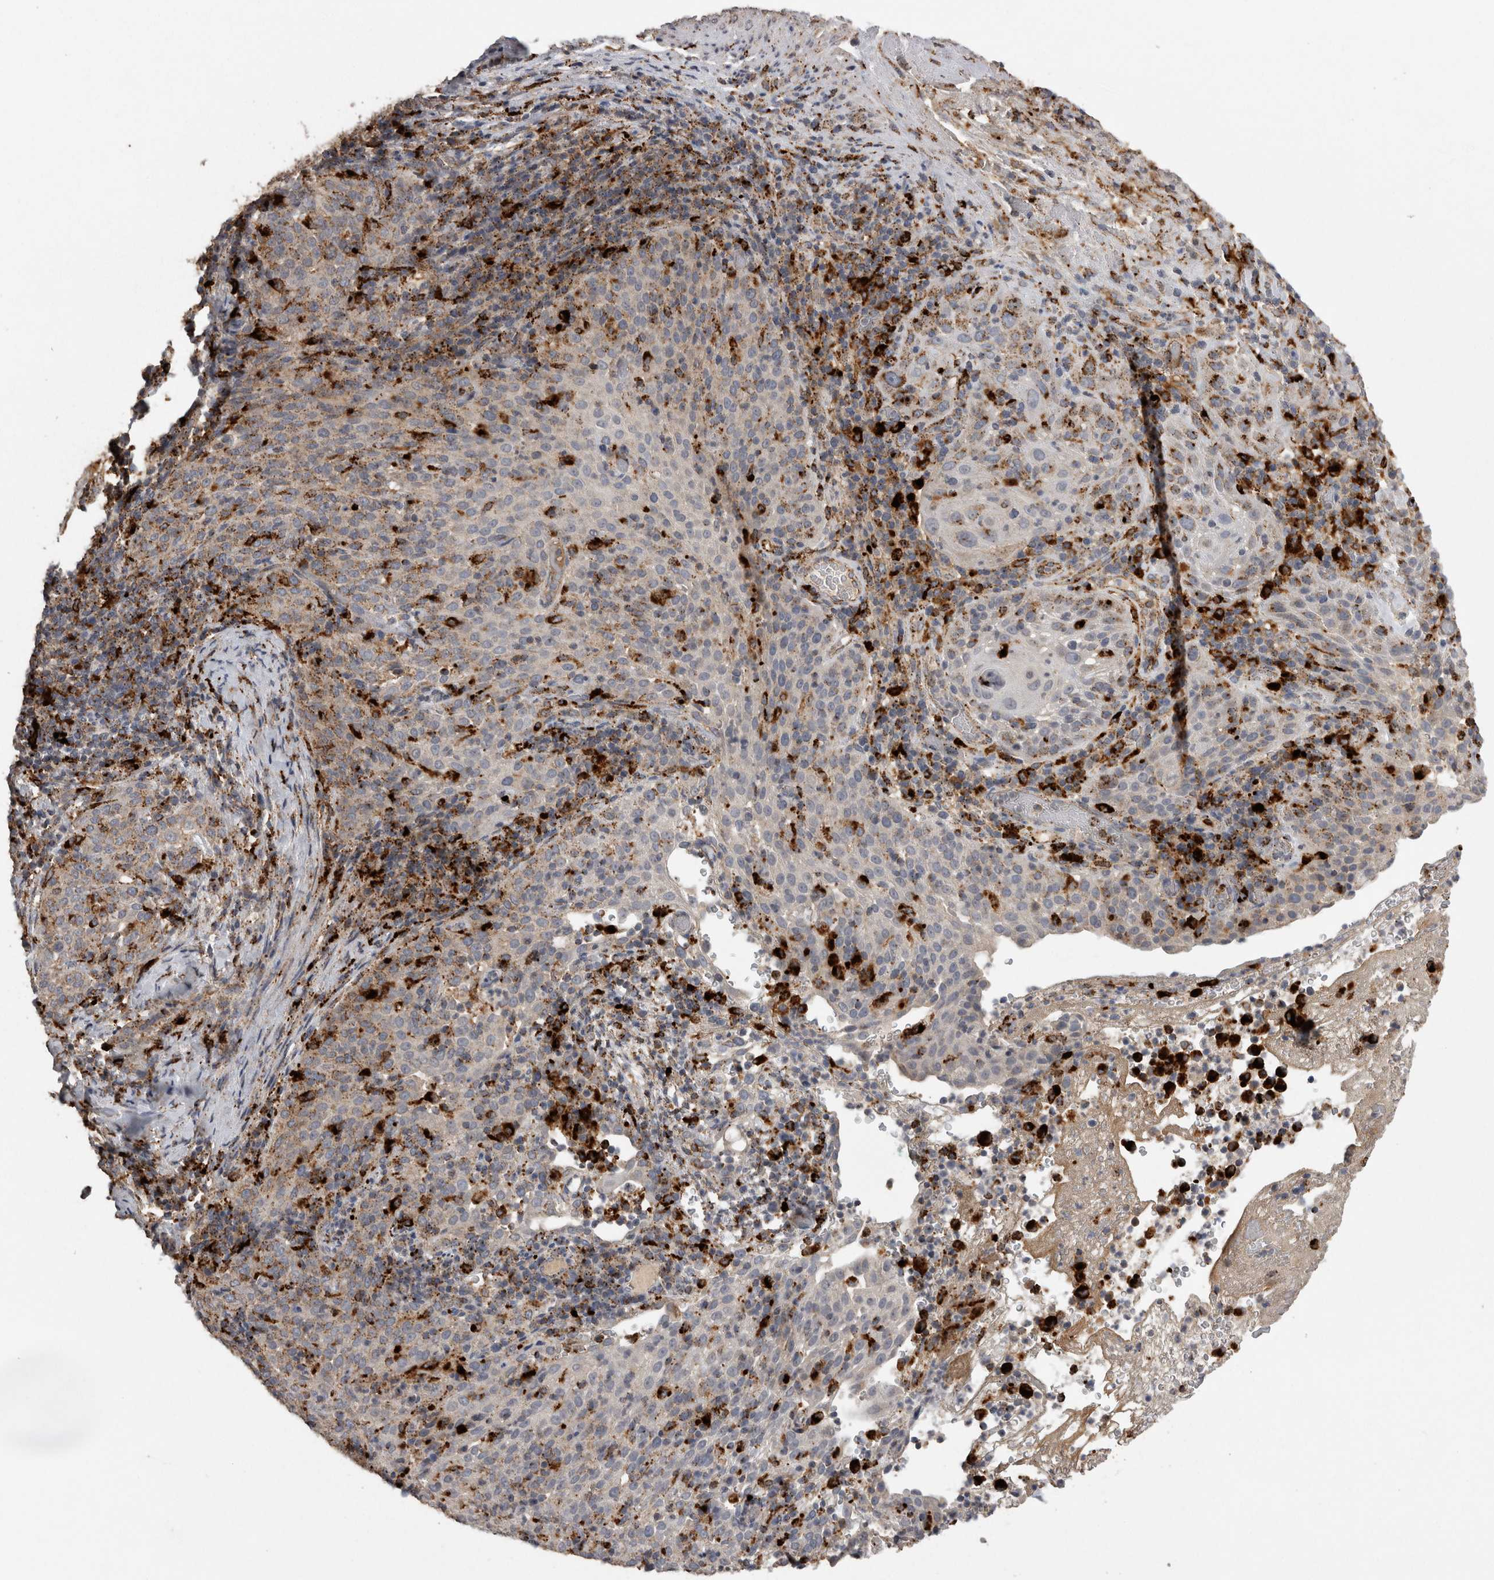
{"staining": {"intensity": "weak", "quantity": "<25%", "location": "cytoplasmic/membranous"}, "tissue": "cervical cancer", "cell_type": "Tumor cells", "image_type": "cancer", "snomed": [{"axis": "morphology", "description": "Squamous cell carcinoma, NOS"}, {"axis": "topography", "description": "Cervix"}], "caption": "High power microscopy histopathology image of an immunohistochemistry (IHC) image of squamous cell carcinoma (cervical), revealing no significant staining in tumor cells.", "gene": "CTSZ", "patient": {"sex": "female", "age": 51}}